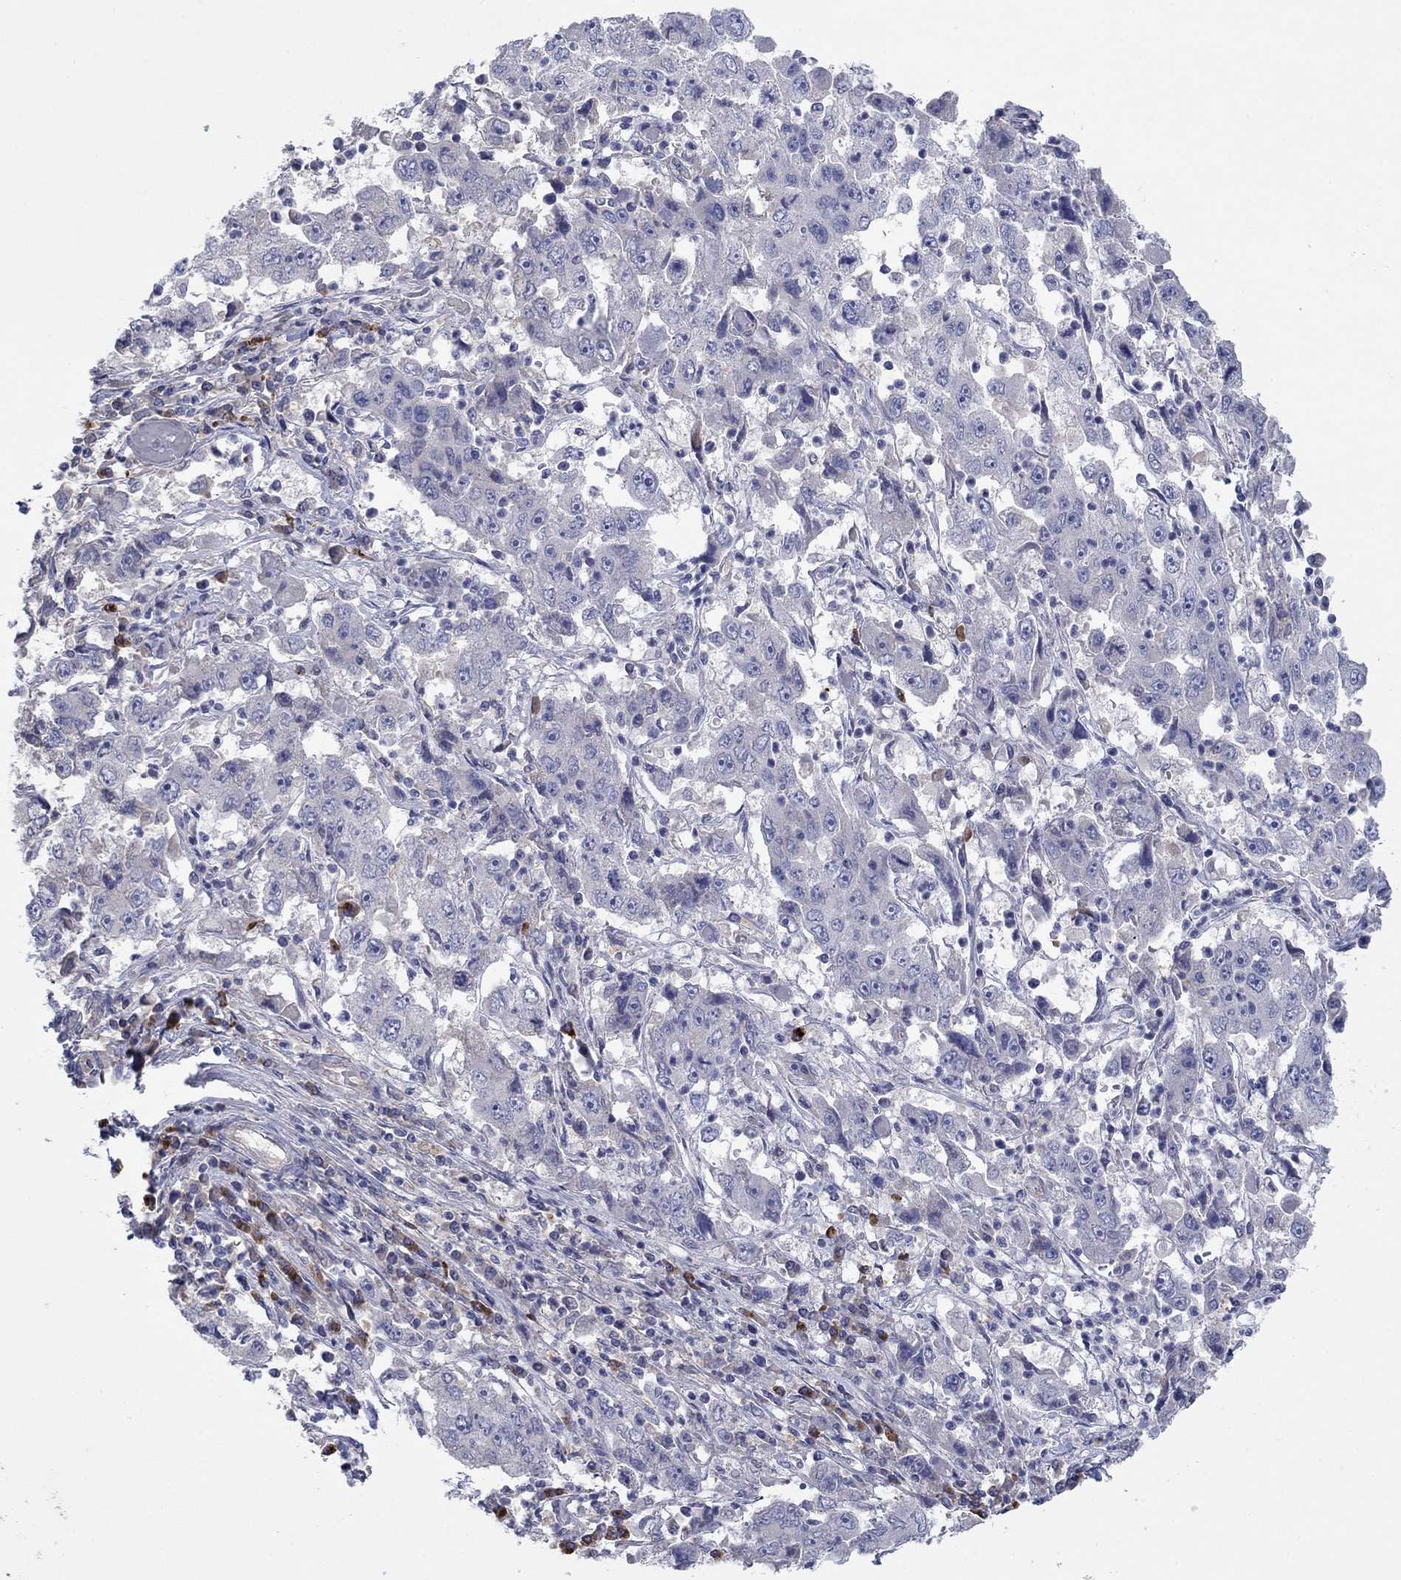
{"staining": {"intensity": "negative", "quantity": "none", "location": "none"}, "tissue": "cervical cancer", "cell_type": "Tumor cells", "image_type": "cancer", "snomed": [{"axis": "morphology", "description": "Squamous cell carcinoma, NOS"}, {"axis": "topography", "description": "Cervix"}], "caption": "DAB (3,3'-diaminobenzidine) immunohistochemical staining of squamous cell carcinoma (cervical) reveals no significant staining in tumor cells.", "gene": "PLCL2", "patient": {"sex": "female", "age": 36}}